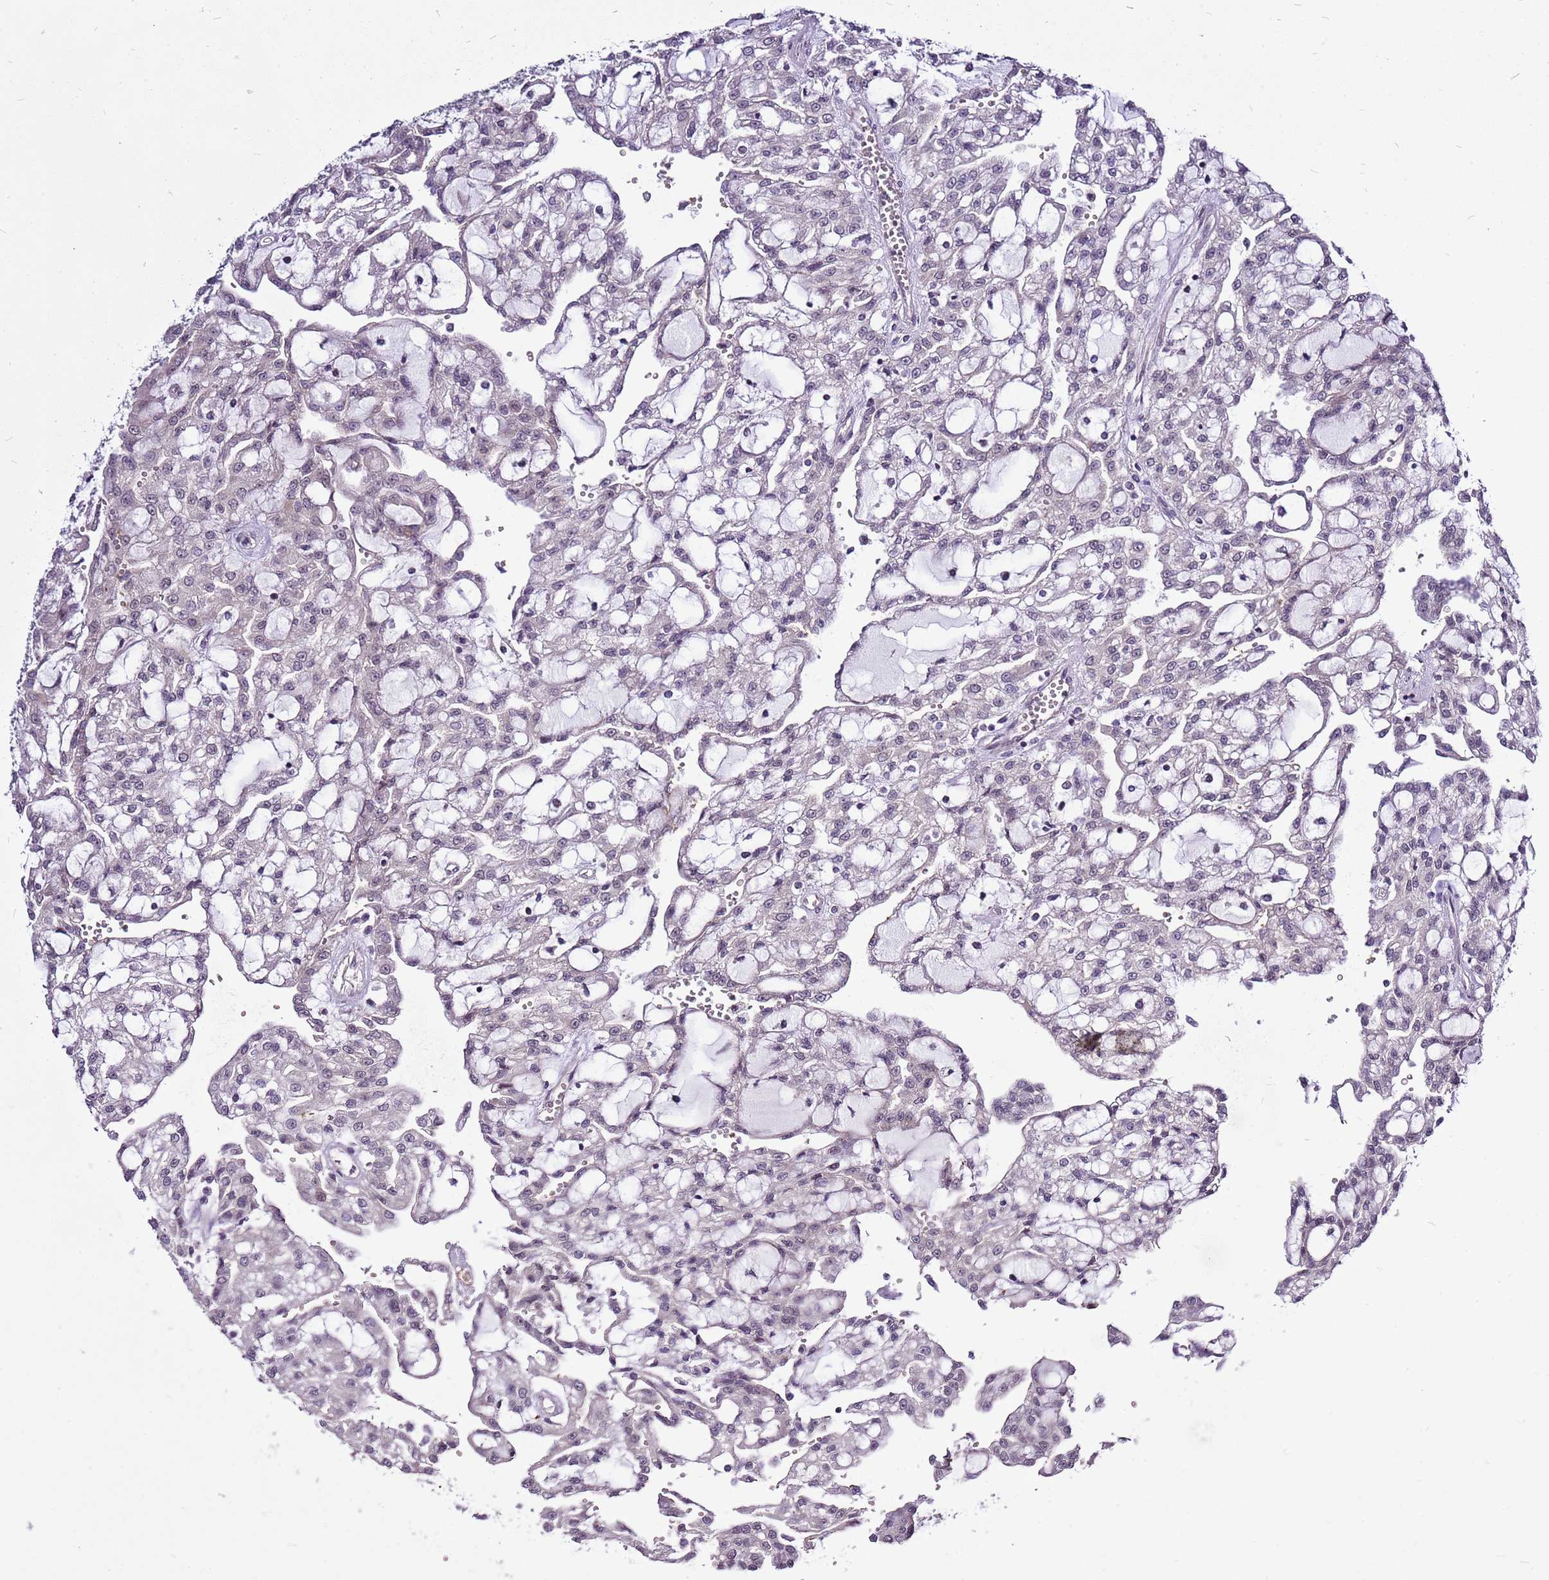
{"staining": {"intensity": "moderate", "quantity": "<25%", "location": "nuclear"}, "tissue": "renal cancer", "cell_type": "Tumor cells", "image_type": "cancer", "snomed": [{"axis": "morphology", "description": "Adenocarcinoma, NOS"}, {"axis": "topography", "description": "Kidney"}], "caption": "The immunohistochemical stain labels moderate nuclear expression in tumor cells of renal cancer (adenocarcinoma) tissue. (Brightfield microscopy of DAB IHC at high magnification).", "gene": "CCDC166", "patient": {"sex": "male", "age": 63}}